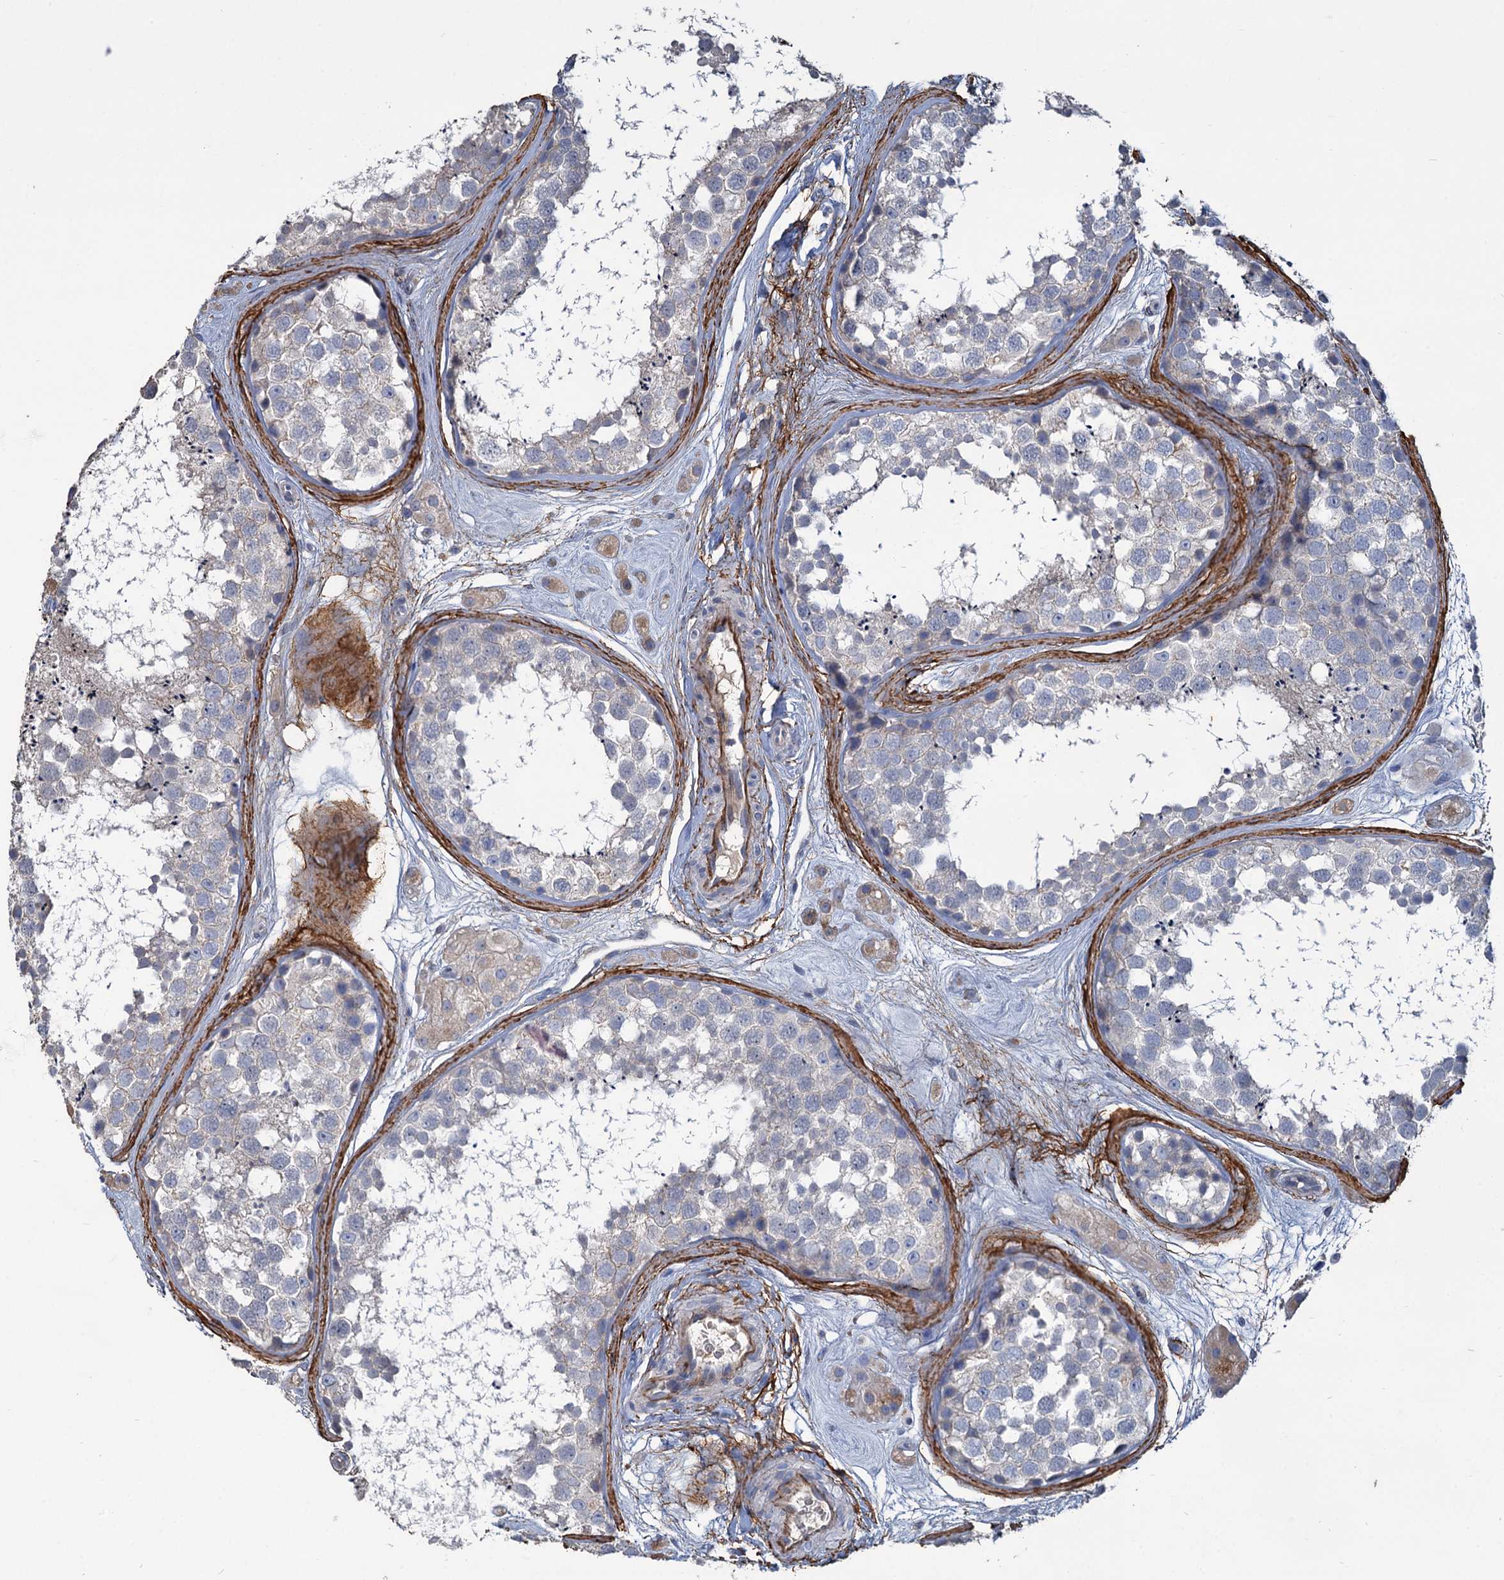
{"staining": {"intensity": "negative", "quantity": "none", "location": "none"}, "tissue": "testis", "cell_type": "Cells in seminiferous ducts", "image_type": "normal", "snomed": [{"axis": "morphology", "description": "Normal tissue, NOS"}, {"axis": "topography", "description": "Testis"}], "caption": "Cells in seminiferous ducts are negative for protein expression in benign human testis. (Stains: DAB (3,3'-diaminobenzidine) immunohistochemistry with hematoxylin counter stain, Microscopy: brightfield microscopy at high magnification).", "gene": "URAD", "patient": {"sex": "male", "age": 56}}